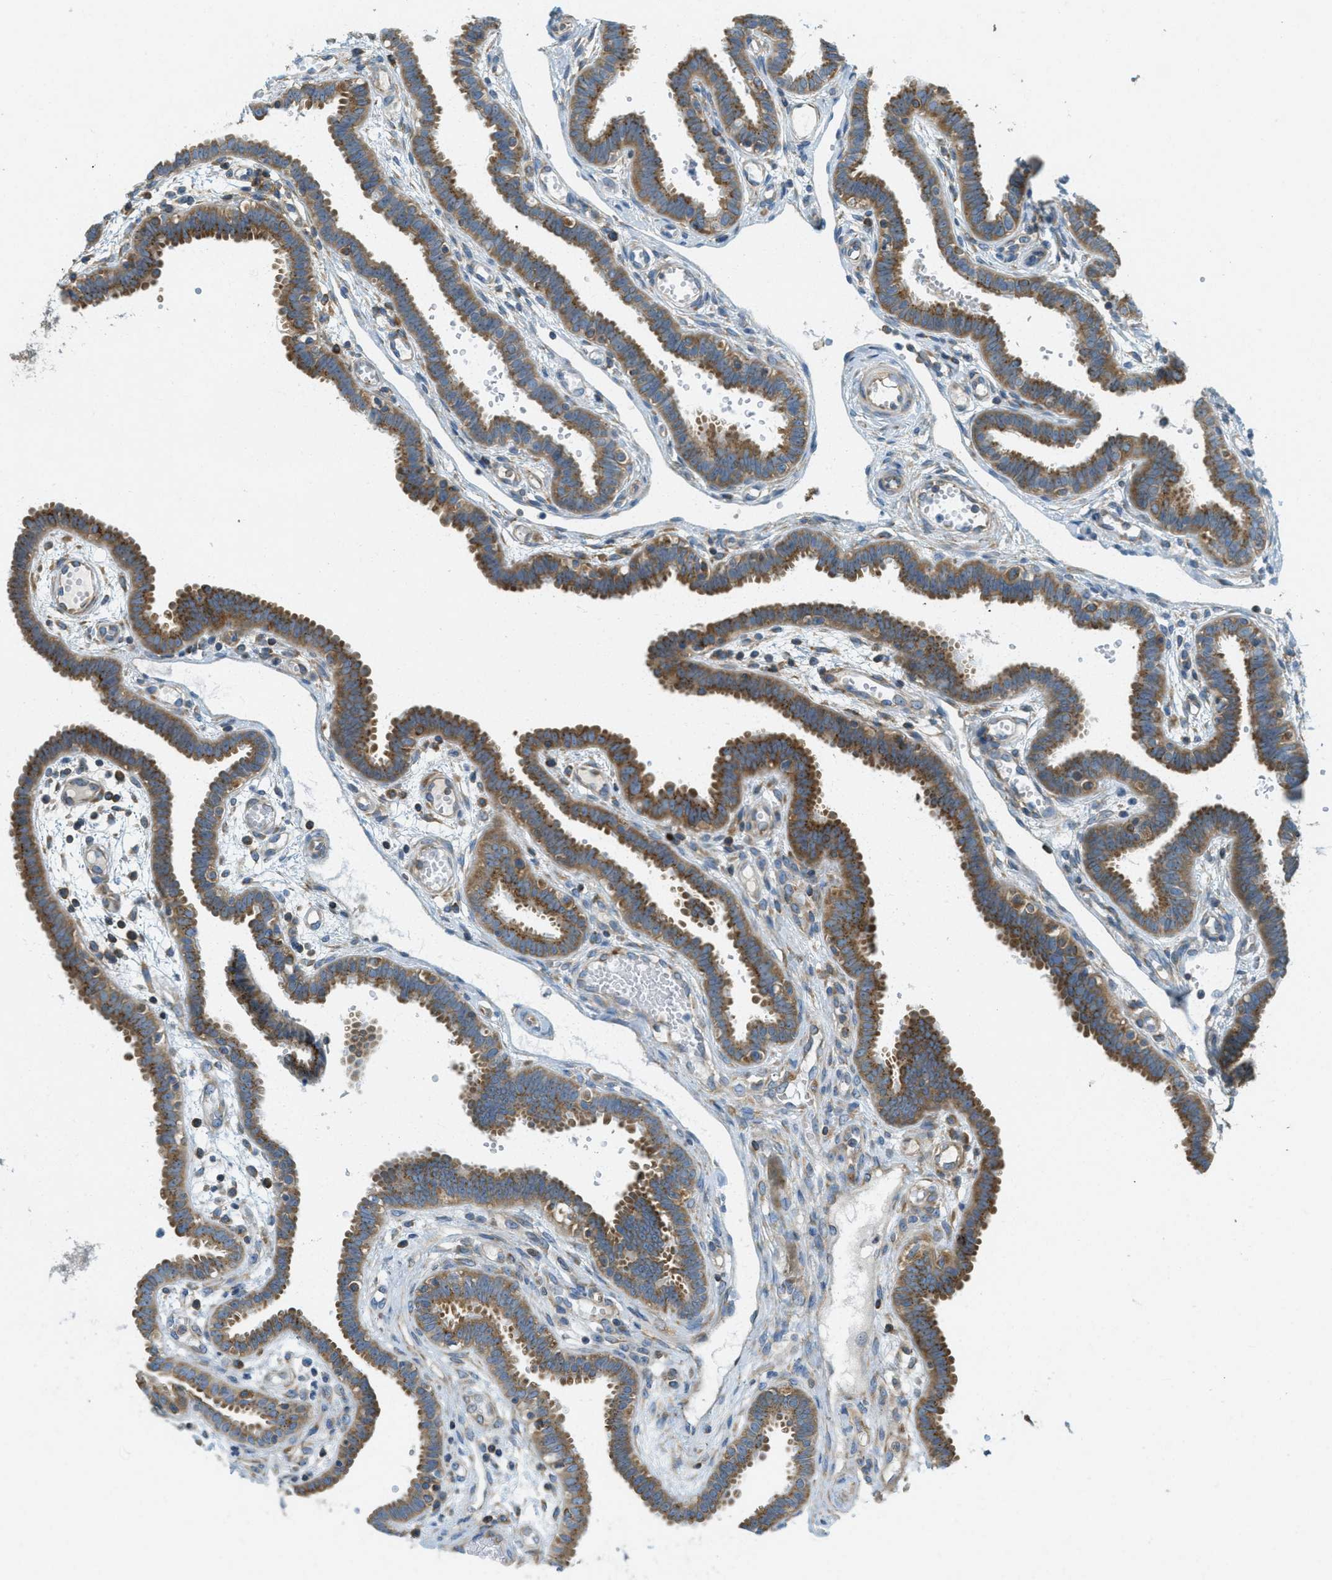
{"staining": {"intensity": "moderate", "quantity": ">75%", "location": "cytoplasmic/membranous"}, "tissue": "fallopian tube", "cell_type": "Glandular cells", "image_type": "normal", "snomed": [{"axis": "morphology", "description": "Normal tissue, NOS"}, {"axis": "topography", "description": "Fallopian tube"}, {"axis": "topography", "description": "Placenta"}], "caption": "A micrograph of human fallopian tube stained for a protein exhibits moderate cytoplasmic/membranous brown staining in glandular cells. (DAB IHC, brown staining for protein, blue staining for nuclei).", "gene": "ABCF1", "patient": {"sex": "female", "age": 32}}